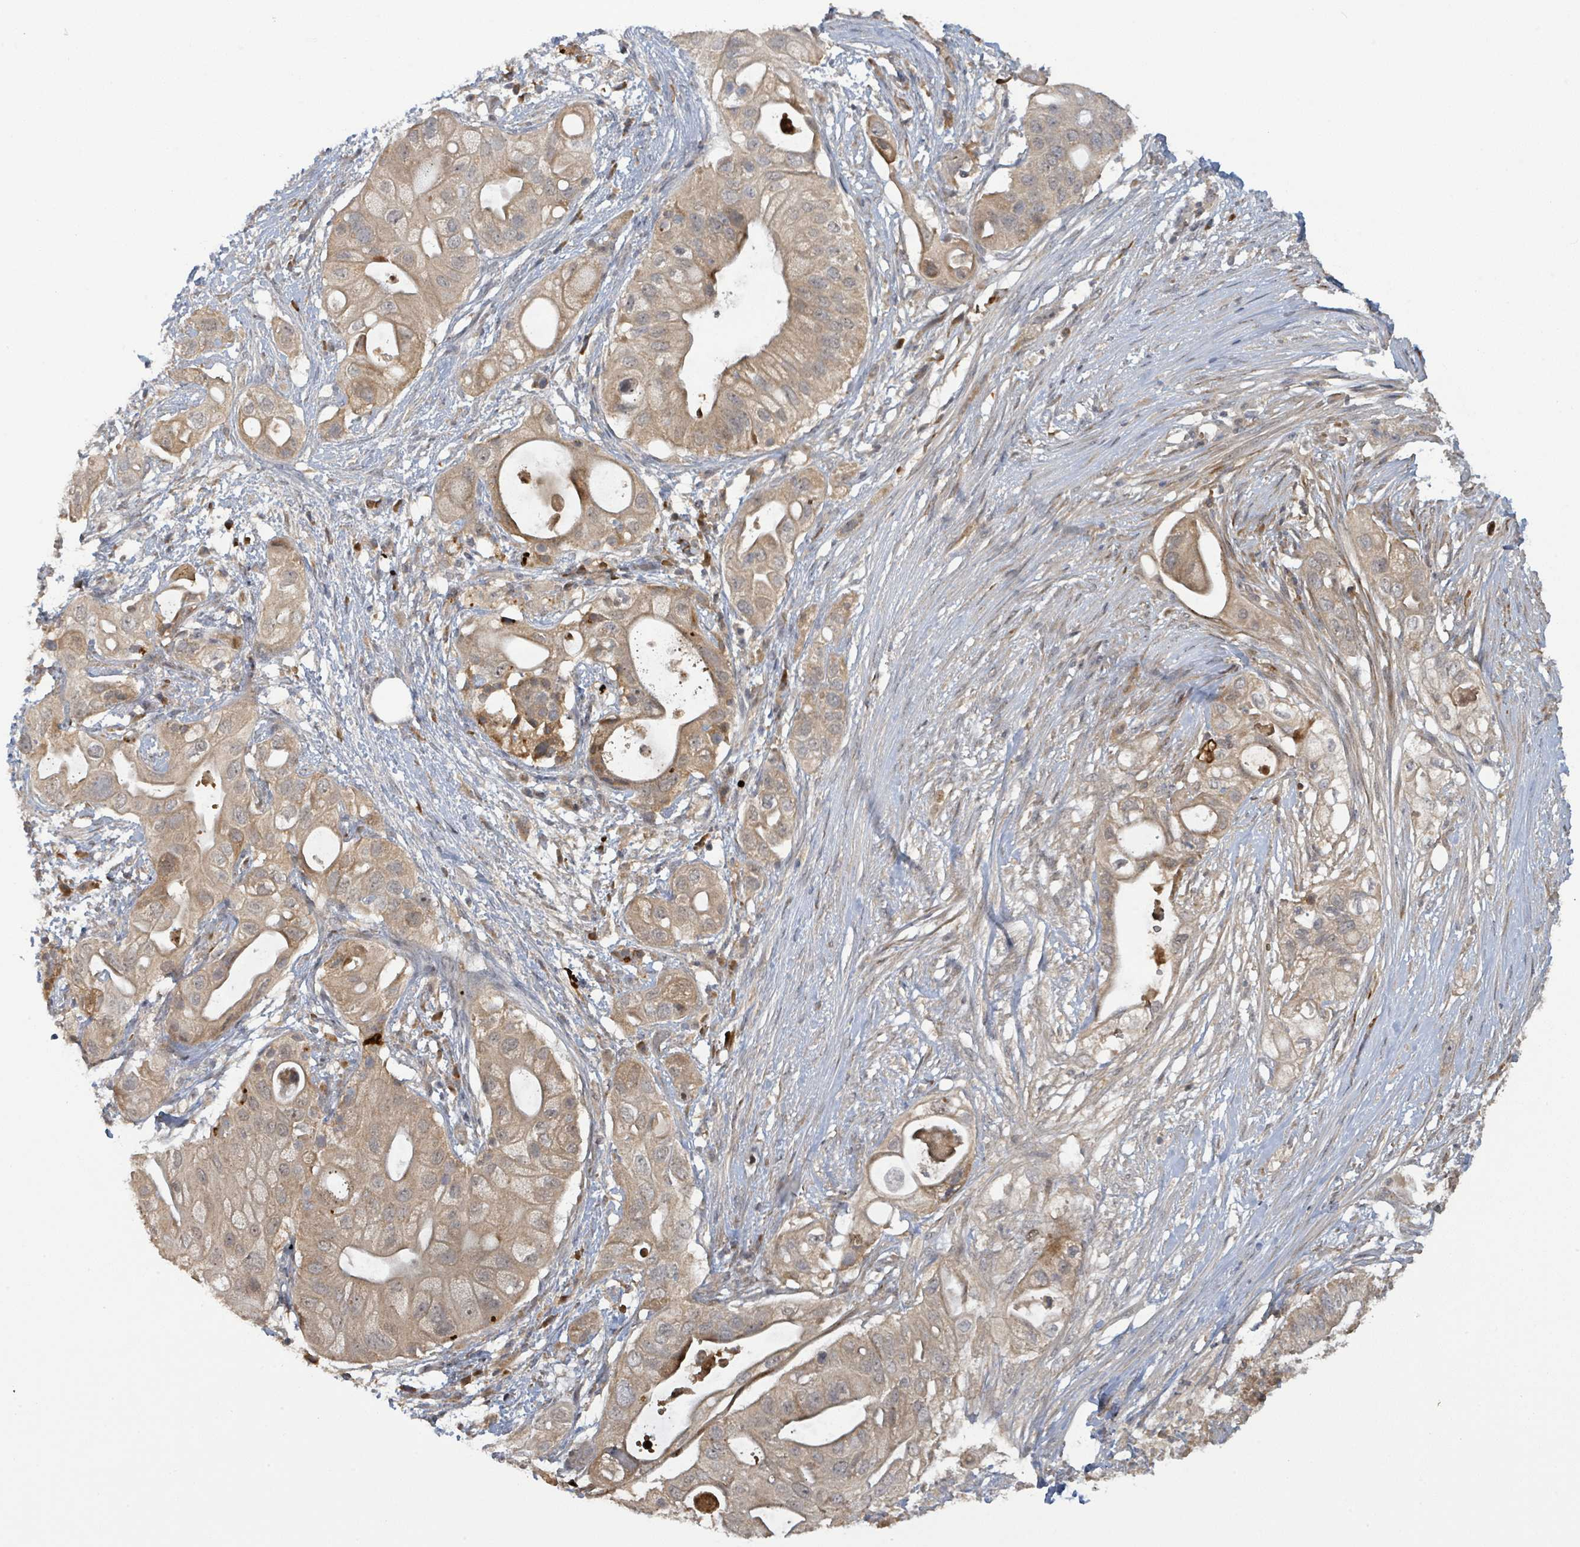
{"staining": {"intensity": "moderate", "quantity": ">75%", "location": "cytoplasmic/membranous"}, "tissue": "pancreatic cancer", "cell_type": "Tumor cells", "image_type": "cancer", "snomed": [{"axis": "morphology", "description": "Adenocarcinoma, NOS"}, {"axis": "topography", "description": "Pancreas"}], "caption": "Adenocarcinoma (pancreatic) tissue reveals moderate cytoplasmic/membranous staining in about >75% of tumor cells, visualized by immunohistochemistry. Nuclei are stained in blue.", "gene": "ITGA11", "patient": {"sex": "female", "age": 72}}